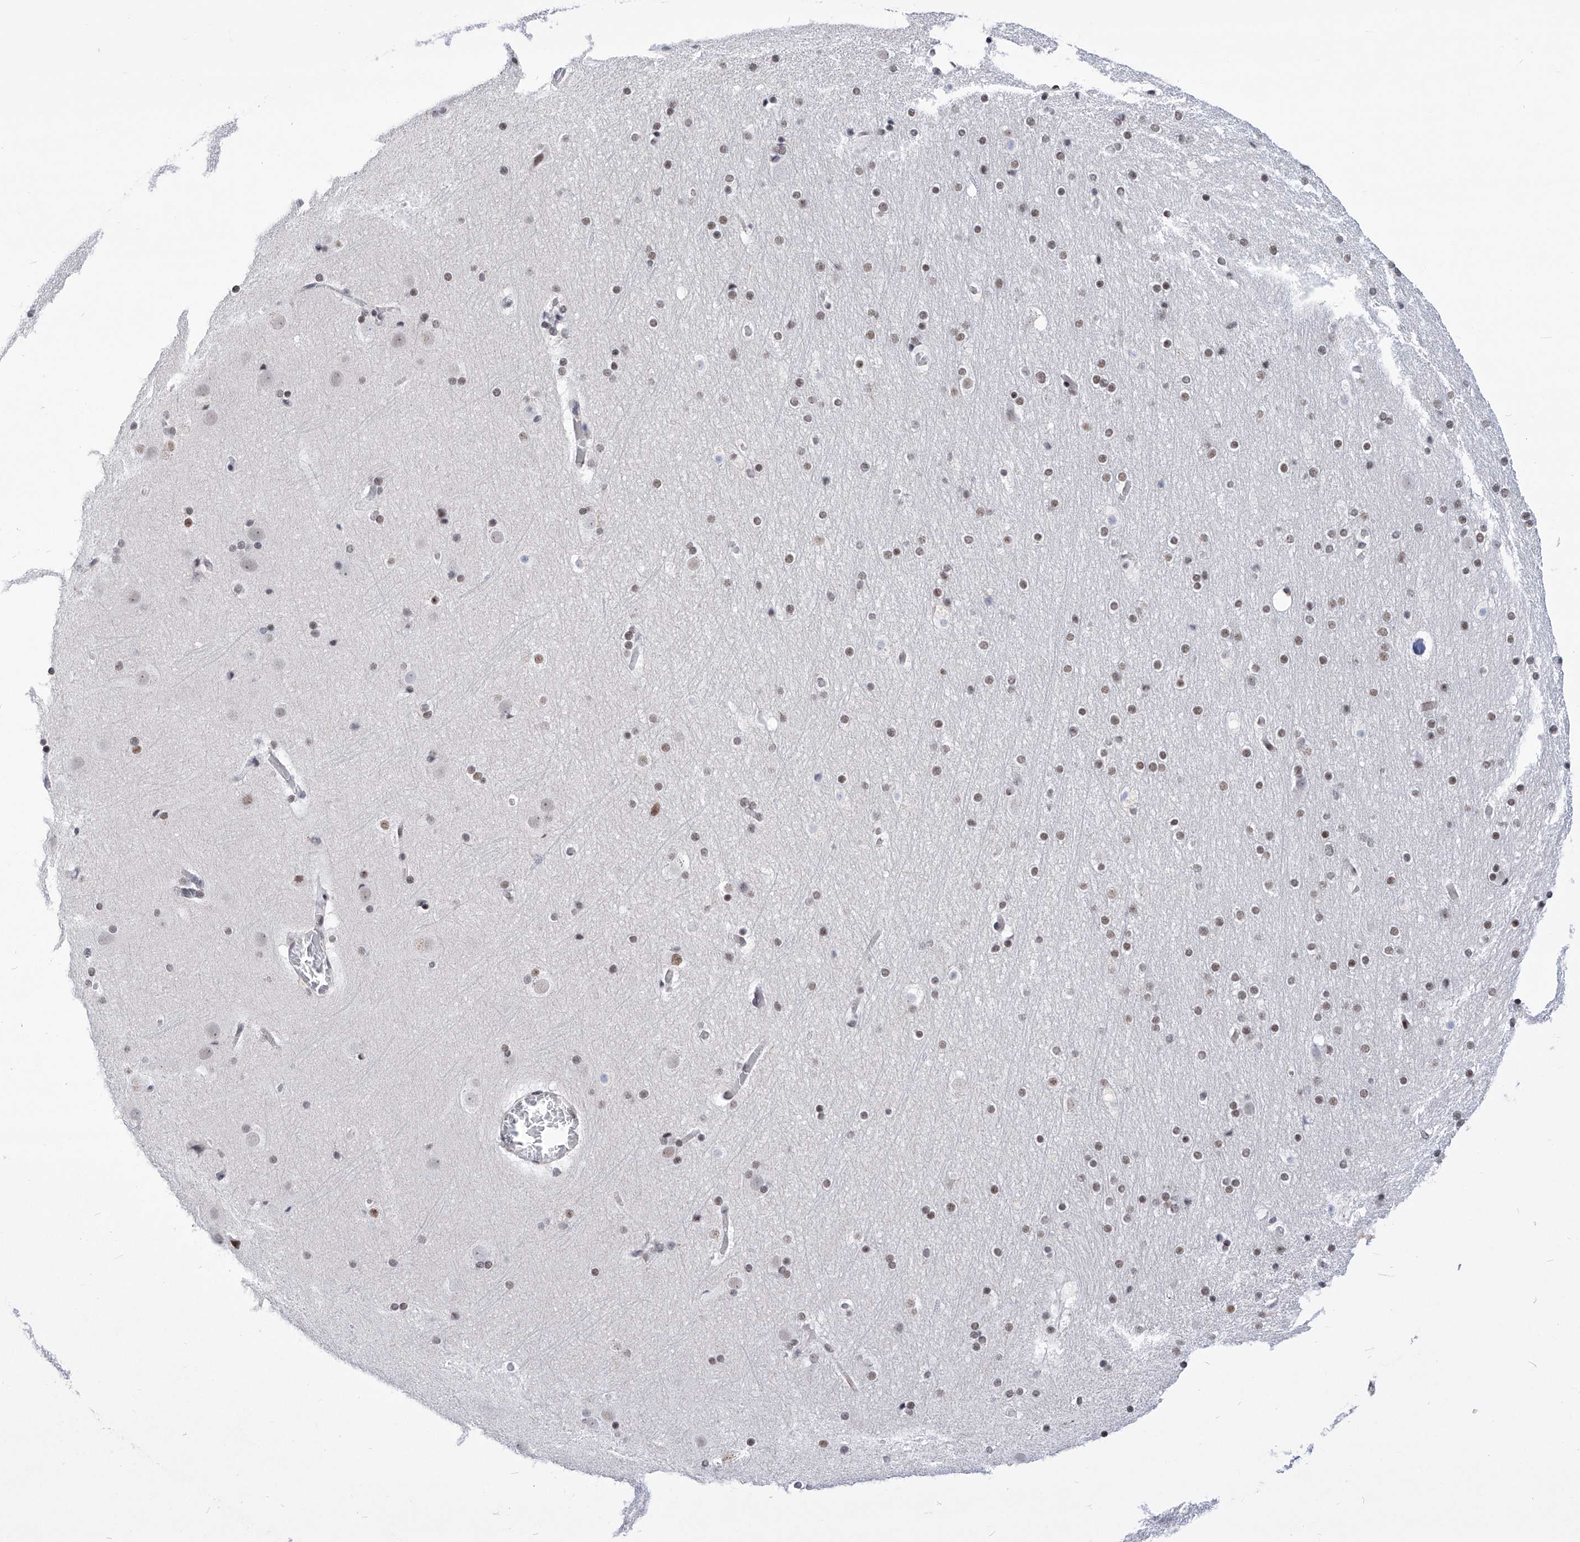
{"staining": {"intensity": "negative", "quantity": "none", "location": "none"}, "tissue": "cerebral cortex", "cell_type": "Endothelial cells", "image_type": "normal", "snomed": [{"axis": "morphology", "description": "Normal tissue, NOS"}, {"axis": "topography", "description": "Cerebral cortex"}], "caption": "Endothelial cells show no significant protein expression in unremarkable cerebral cortex. Nuclei are stained in blue.", "gene": "CEP290", "patient": {"sex": "male", "age": 57}}